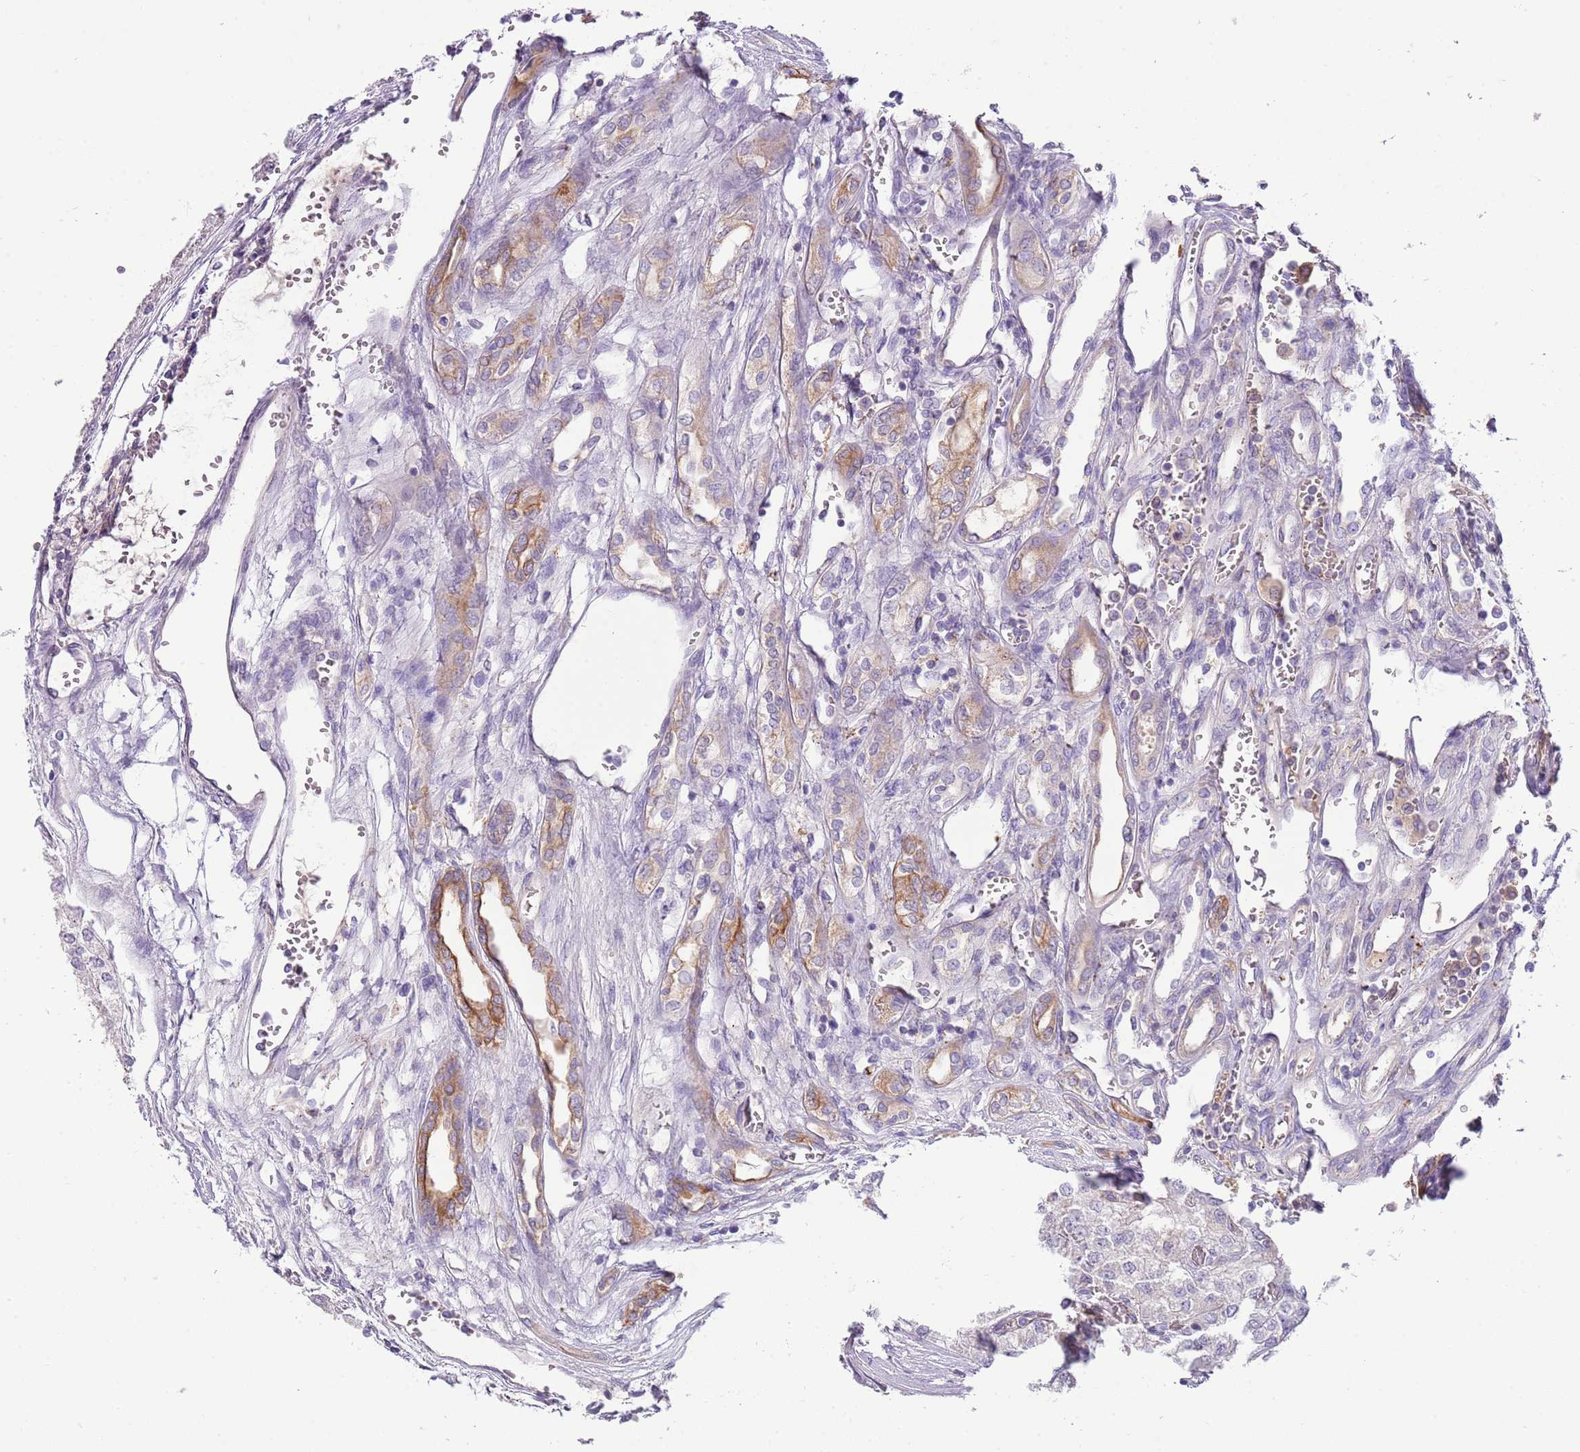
{"staining": {"intensity": "moderate", "quantity": "25%-75%", "location": "cytoplasmic/membranous"}, "tissue": "renal cancer", "cell_type": "Tumor cells", "image_type": "cancer", "snomed": [{"axis": "morphology", "description": "Adenocarcinoma, NOS"}, {"axis": "topography", "description": "Kidney"}], "caption": "Brown immunohistochemical staining in renal adenocarcinoma shows moderate cytoplasmic/membranous positivity in about 25%-75% of tumor cells.", "gene": "HES3", "patient": {"sex": "female", "age": 54}}